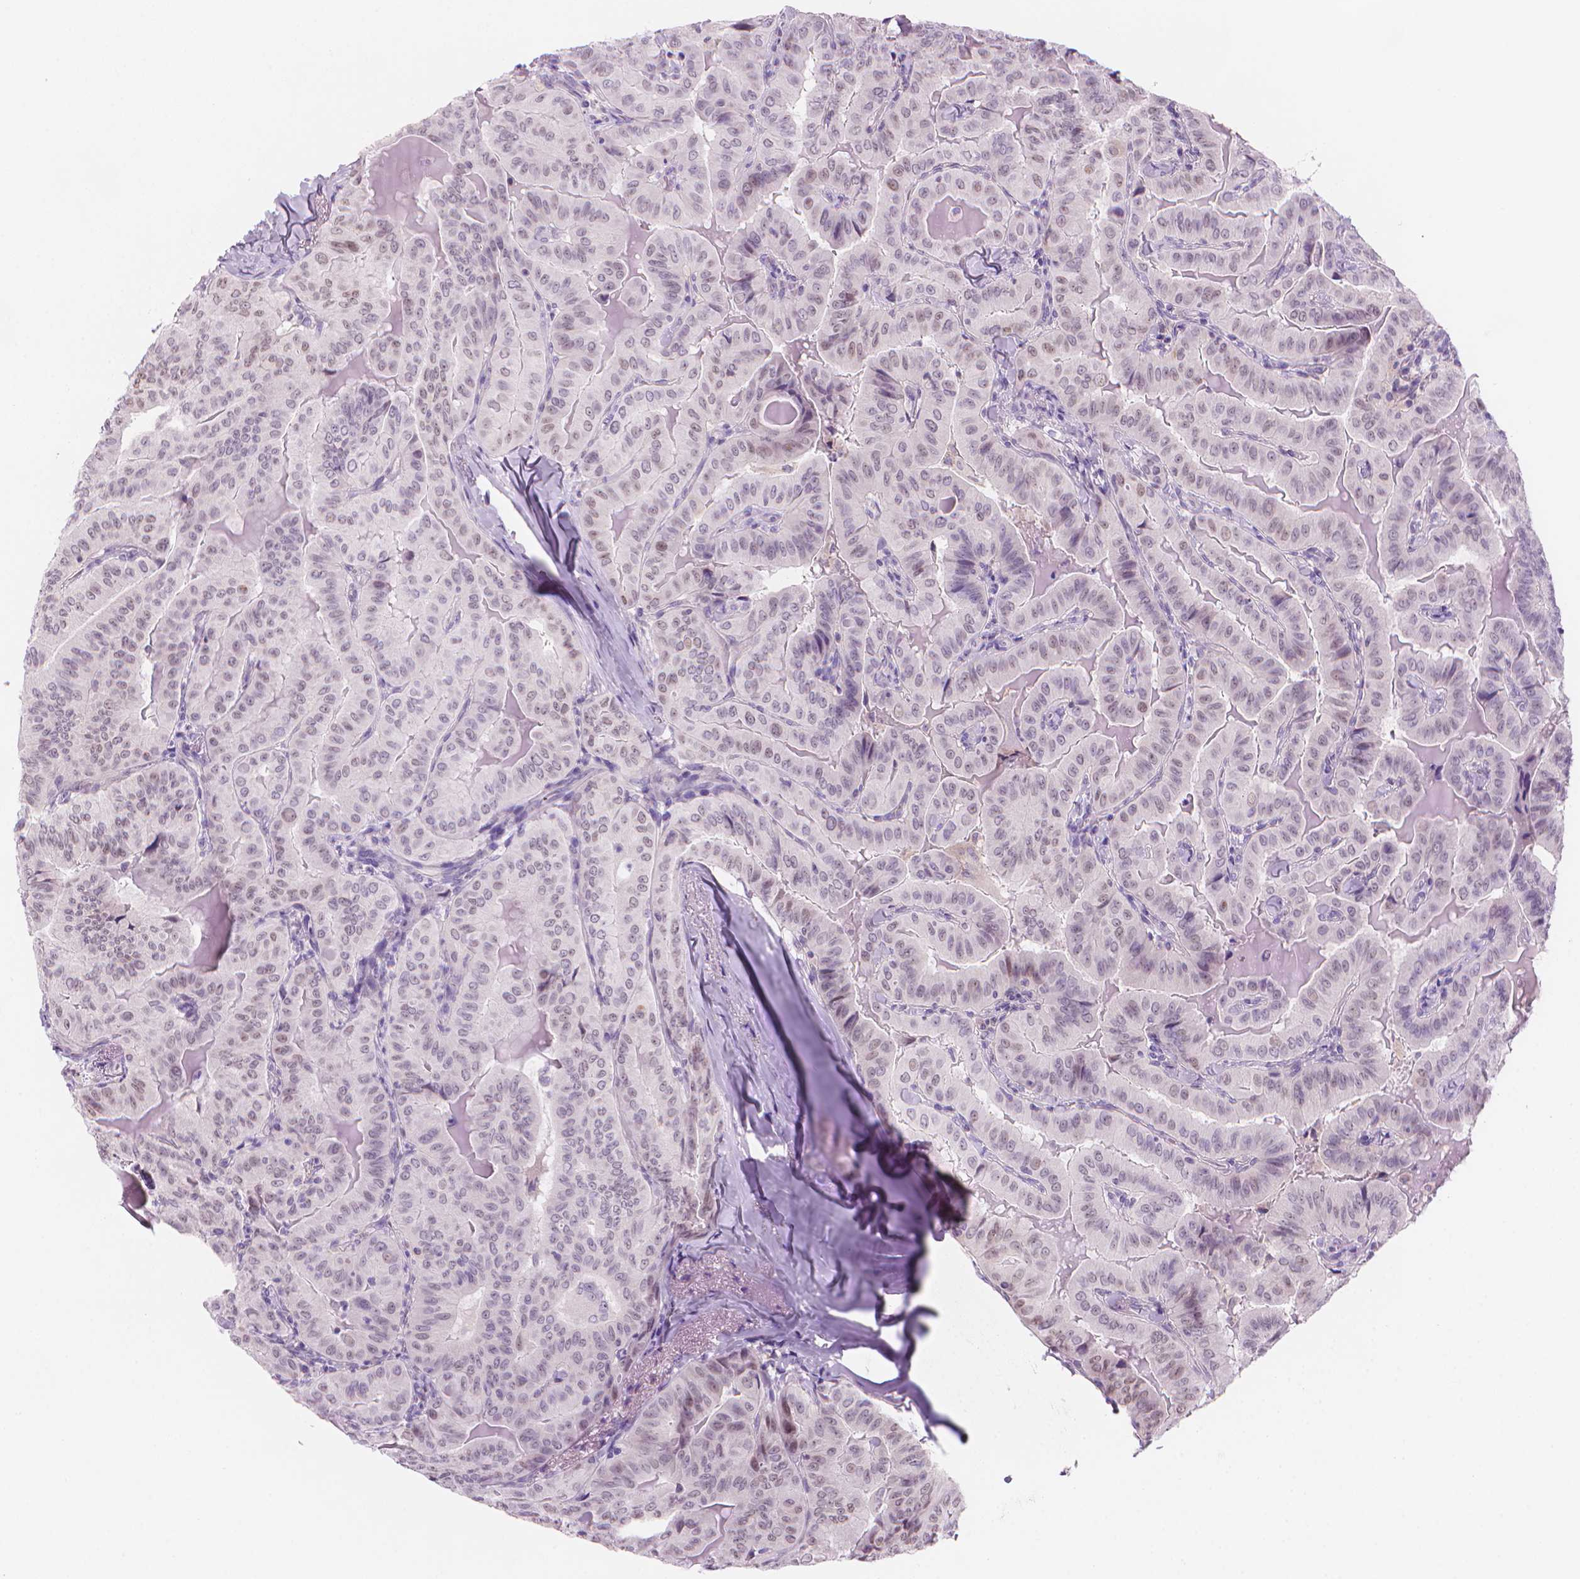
{"staining": {"intensity": "weak", "quantity": "<25%", "location": "nuclear"}, "tissue": "thyroid cancer", "cell_type": "Tumor cells", "image_type": "cancer", "snomed": [{"axis": "morphology", "description": "Papillary adenocarcinoma, NOS"}, {"axis": "topography", "description": "Thyroid gland"}], "caption": "This is an immunohistochemistry micrograph of papillary adenocarcinoma (thyroid). There is no staining in tumor cells.", "gene": "ENSG00000187186", "patient": {"sex": "female", "age": 68}}